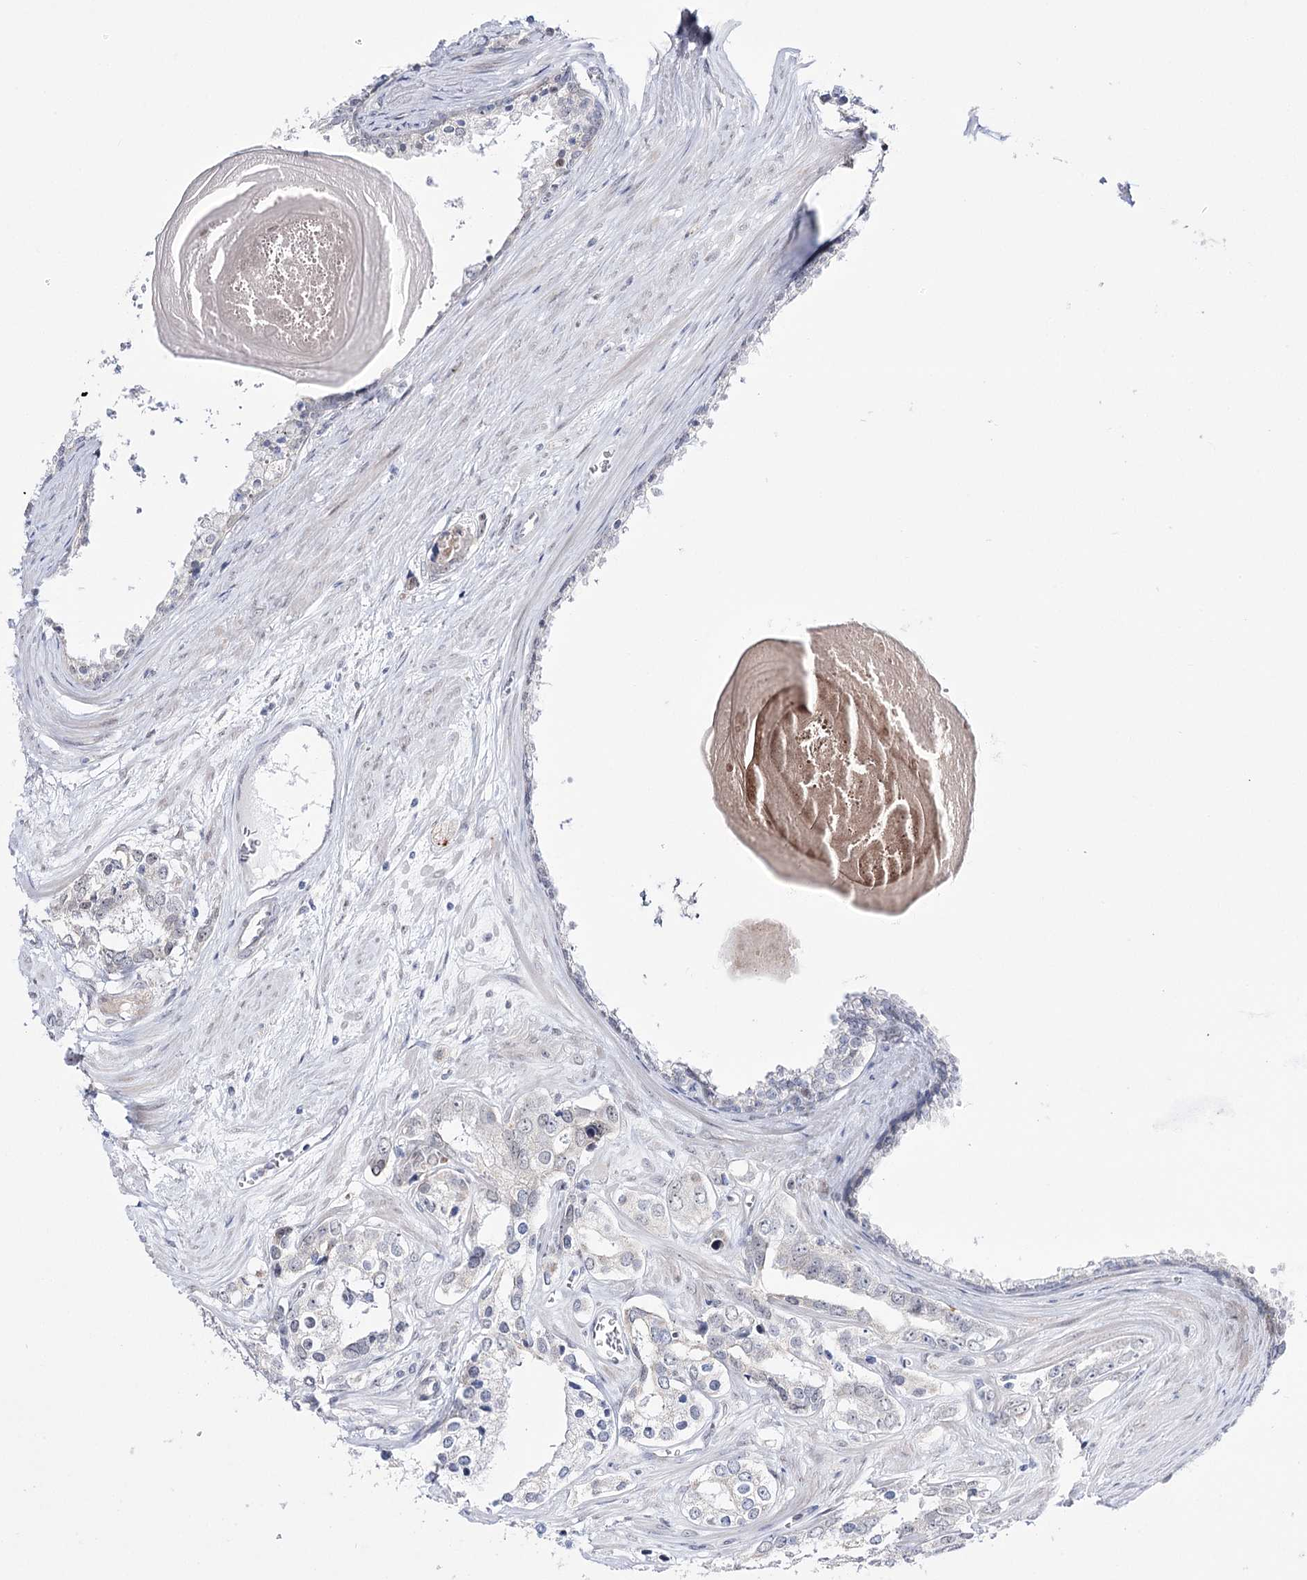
{"staining": {"intensity": "negative", "quantity": "none", "location": "none"}, "tissue": "prostate cancer", "cell_type": "Tumor cells", "image_type": "cancer", "snomed": [{"axis": "morphology", "description": "Adenocarcinoma, High grade"}, {"axis": "topography", "description": "Prostate"}], "caption": "DAB (3,3'-diaminobenzidine) immunohistochemical staining of prostate cancer (adenocarcinoma (high-grade)) exhibits no significant staining in tumor cells. (DAB (3,3'-diaminobenzidine) immunohistochemistry (IHC), high magnification).", "gene": "RBM15B", "patient": {"sex": "male", "age": 66}}